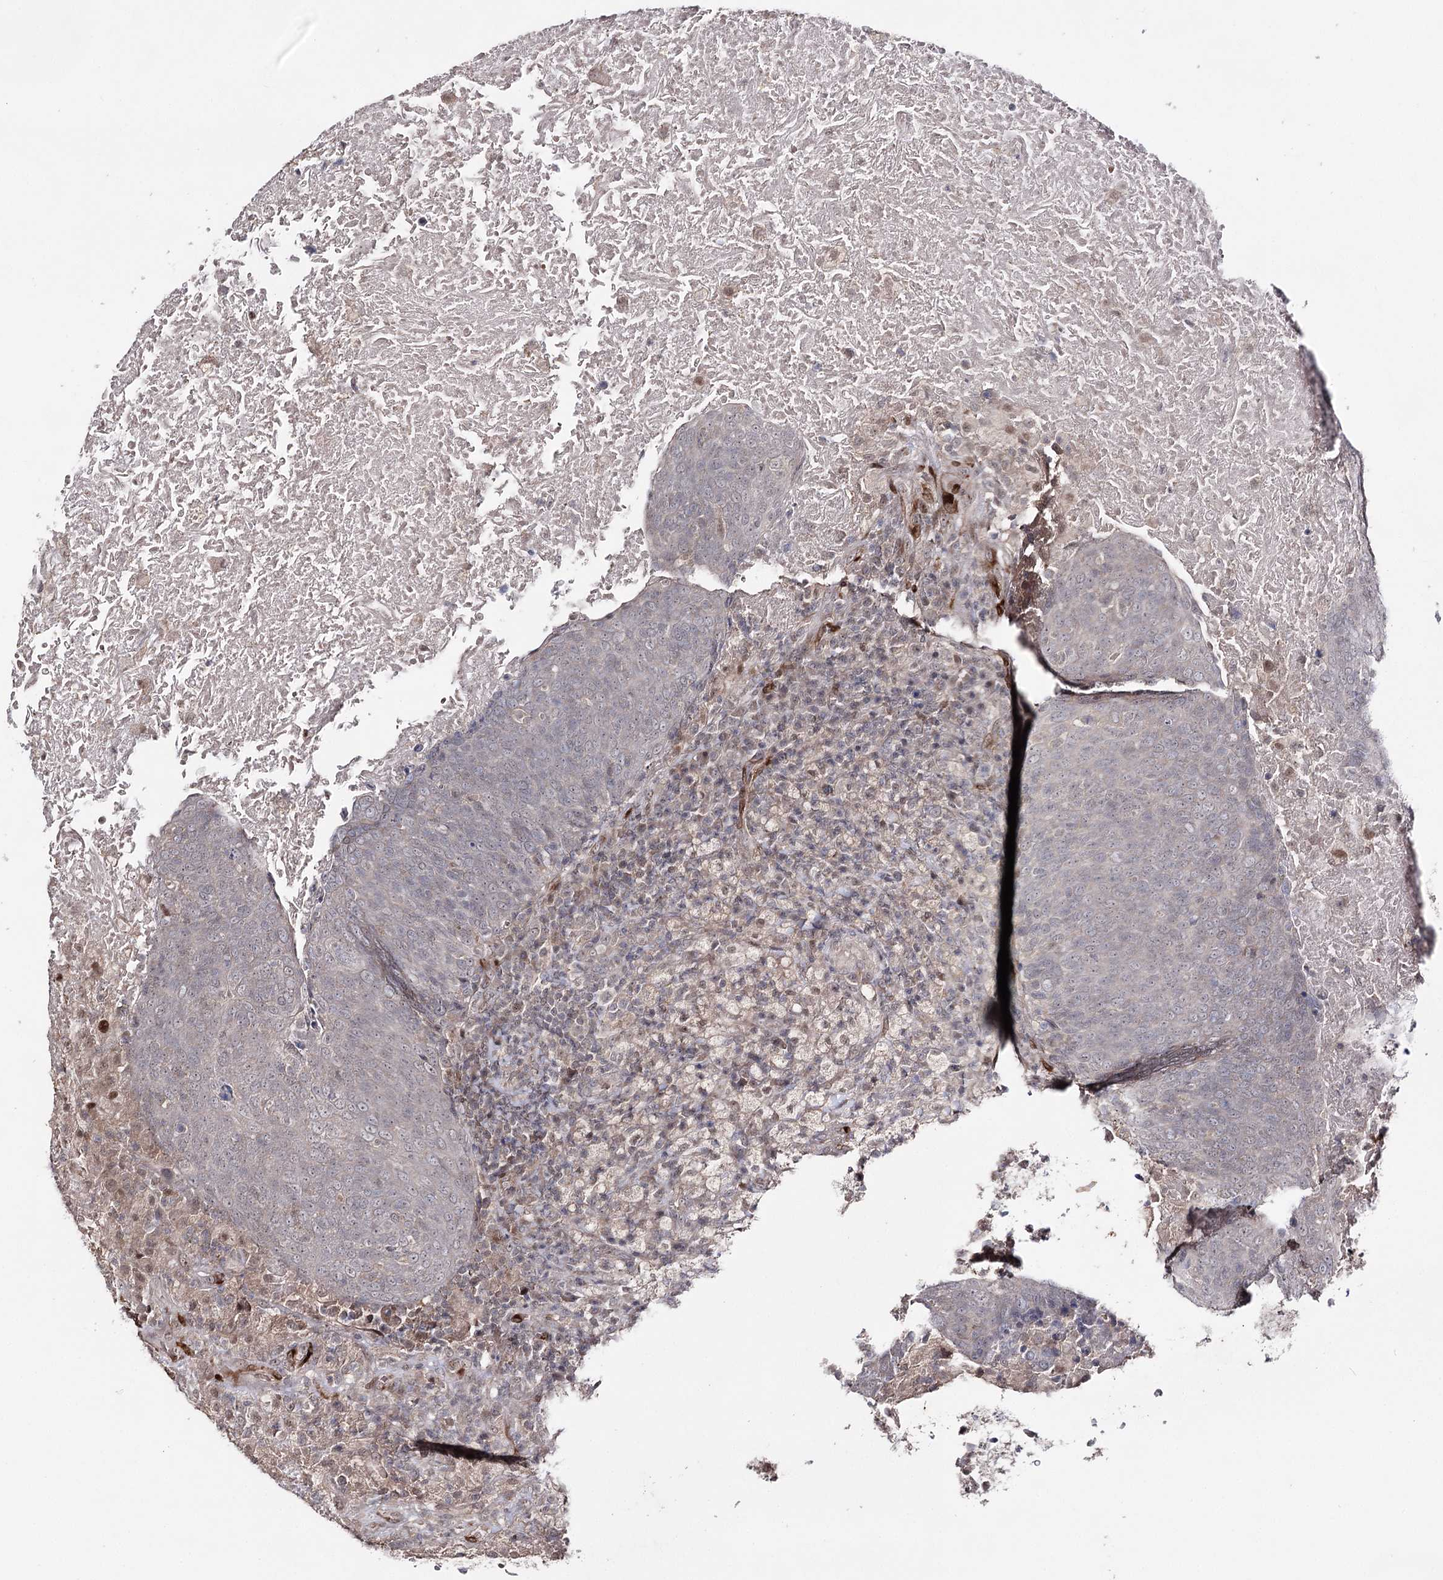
{"staining": {"intensity": "negative", "quantity": "none", "location": "none"}, "tissue": "head and neck cancer", "cell_type": "Tumor cells", "image_type": "cancer", "snomed": [{"axis": "morphology", "description": "Squamous cell carcinoma, NOS"}, {"axis": "morphology", "description": "Squamous cell carcinoma, metastatic, NOS"}, {"axis": "topography", "description": "Lymph node"}, {"axis": "topography", "description": "Head-Neck"}], "caption": "High power microscopy histopathology image of an IHC photomicrograph of metastatic squamous cell carcinoma (head and neck), revealing no significant staining in tumor cells.", "gene": "HSD11B2", "patient": {"sex": "male", "age": 62}}